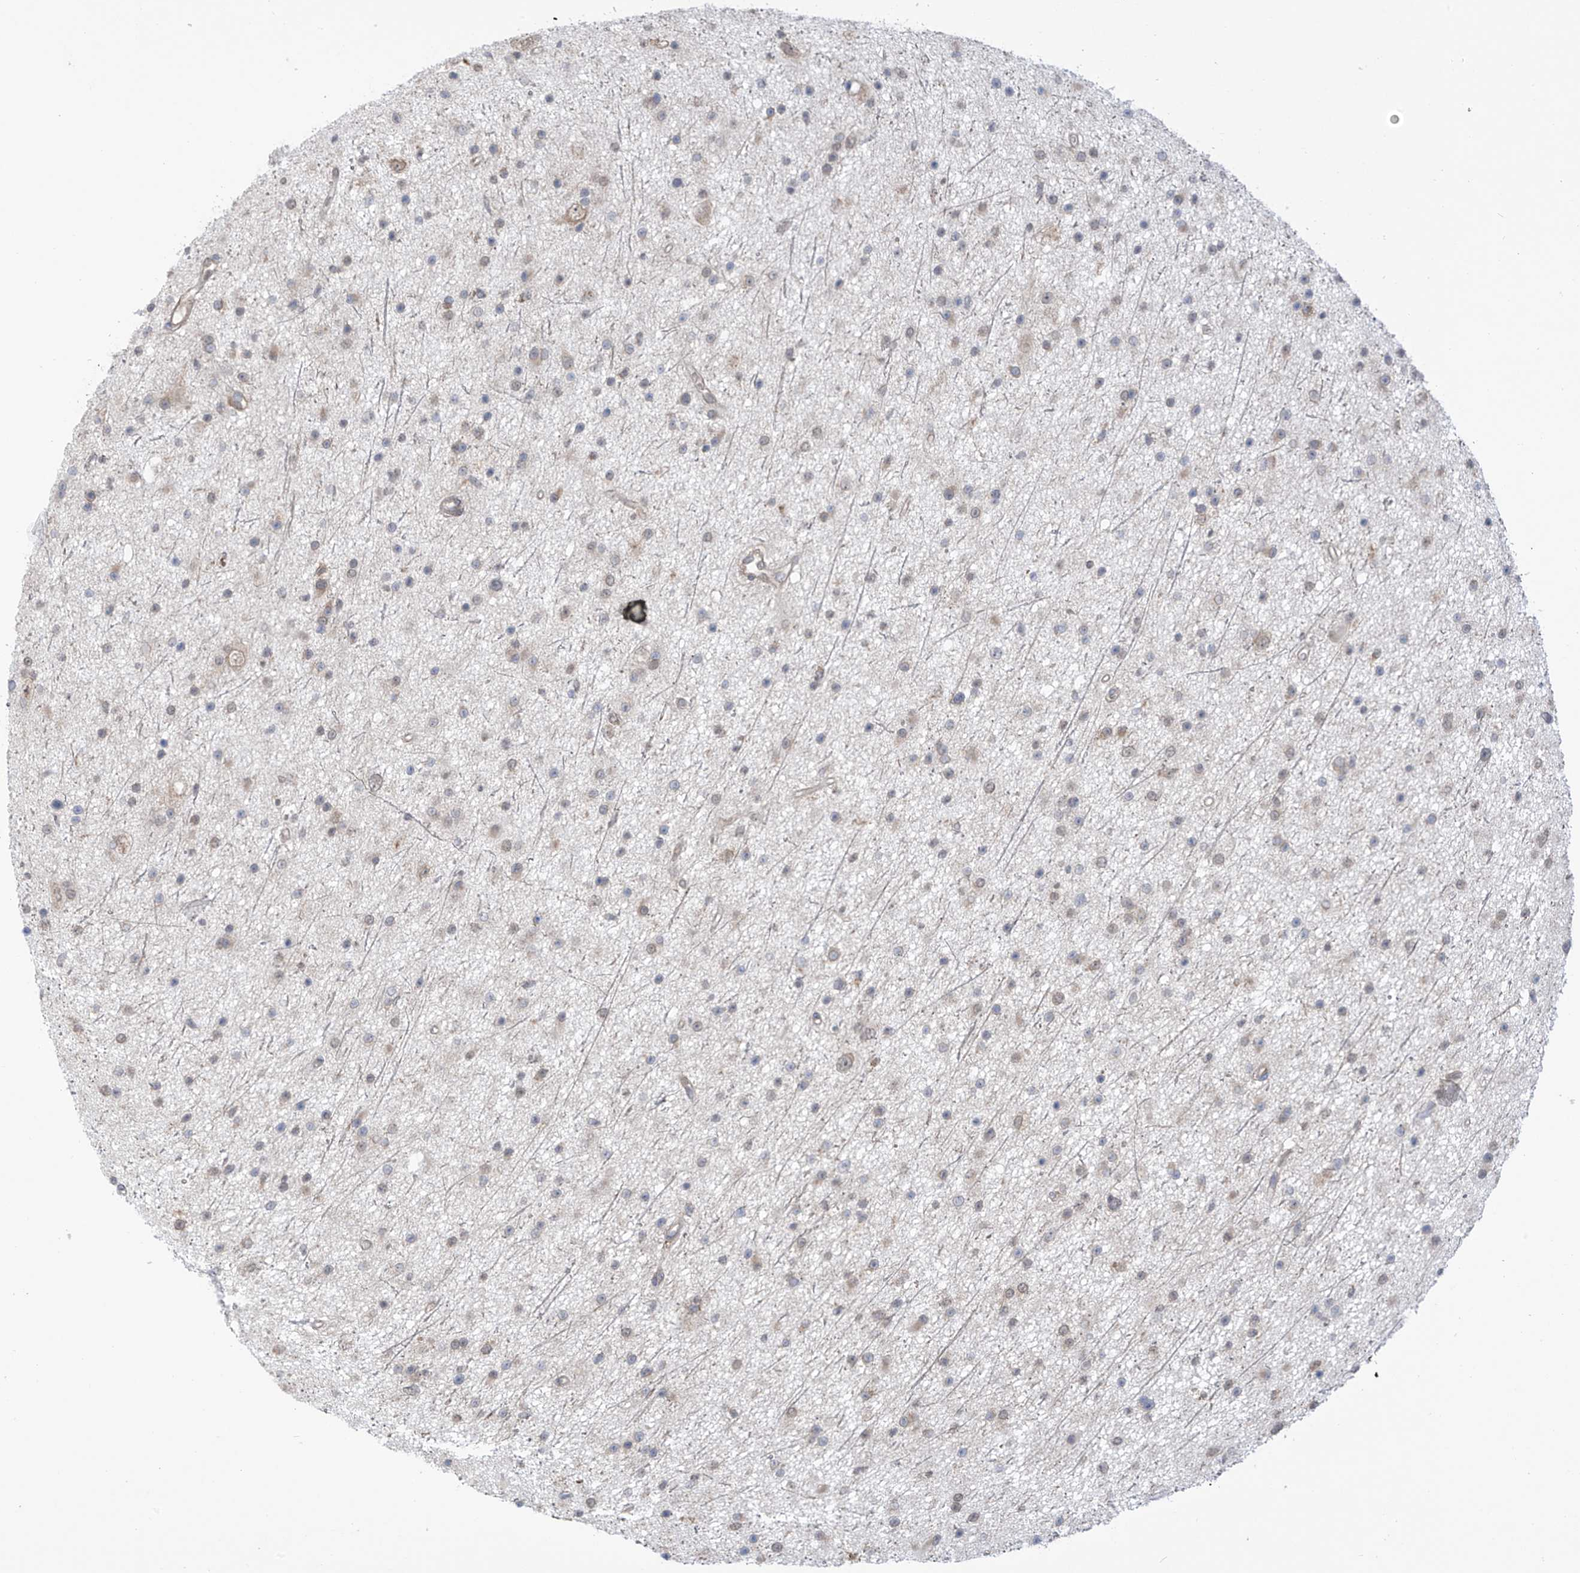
{"staining": {"intensity": "negative", "quantity": "none", "location": "none"}, "tissue": "glioma", "cell_type": "Tumor cells", "image_type": "cancer", "snomed": [{"axis": "morphology", "description": "Glioma, malignant, Low grade"}, {"axis": "topography", "description": "Cerebral cortex"}], "caption": "An immunohistochemistry image of glioma is shown. There is no staining in tumor cells of glioma.", "gene": "KIAA1522", "patient": {"sex": "female", "age": 39}}